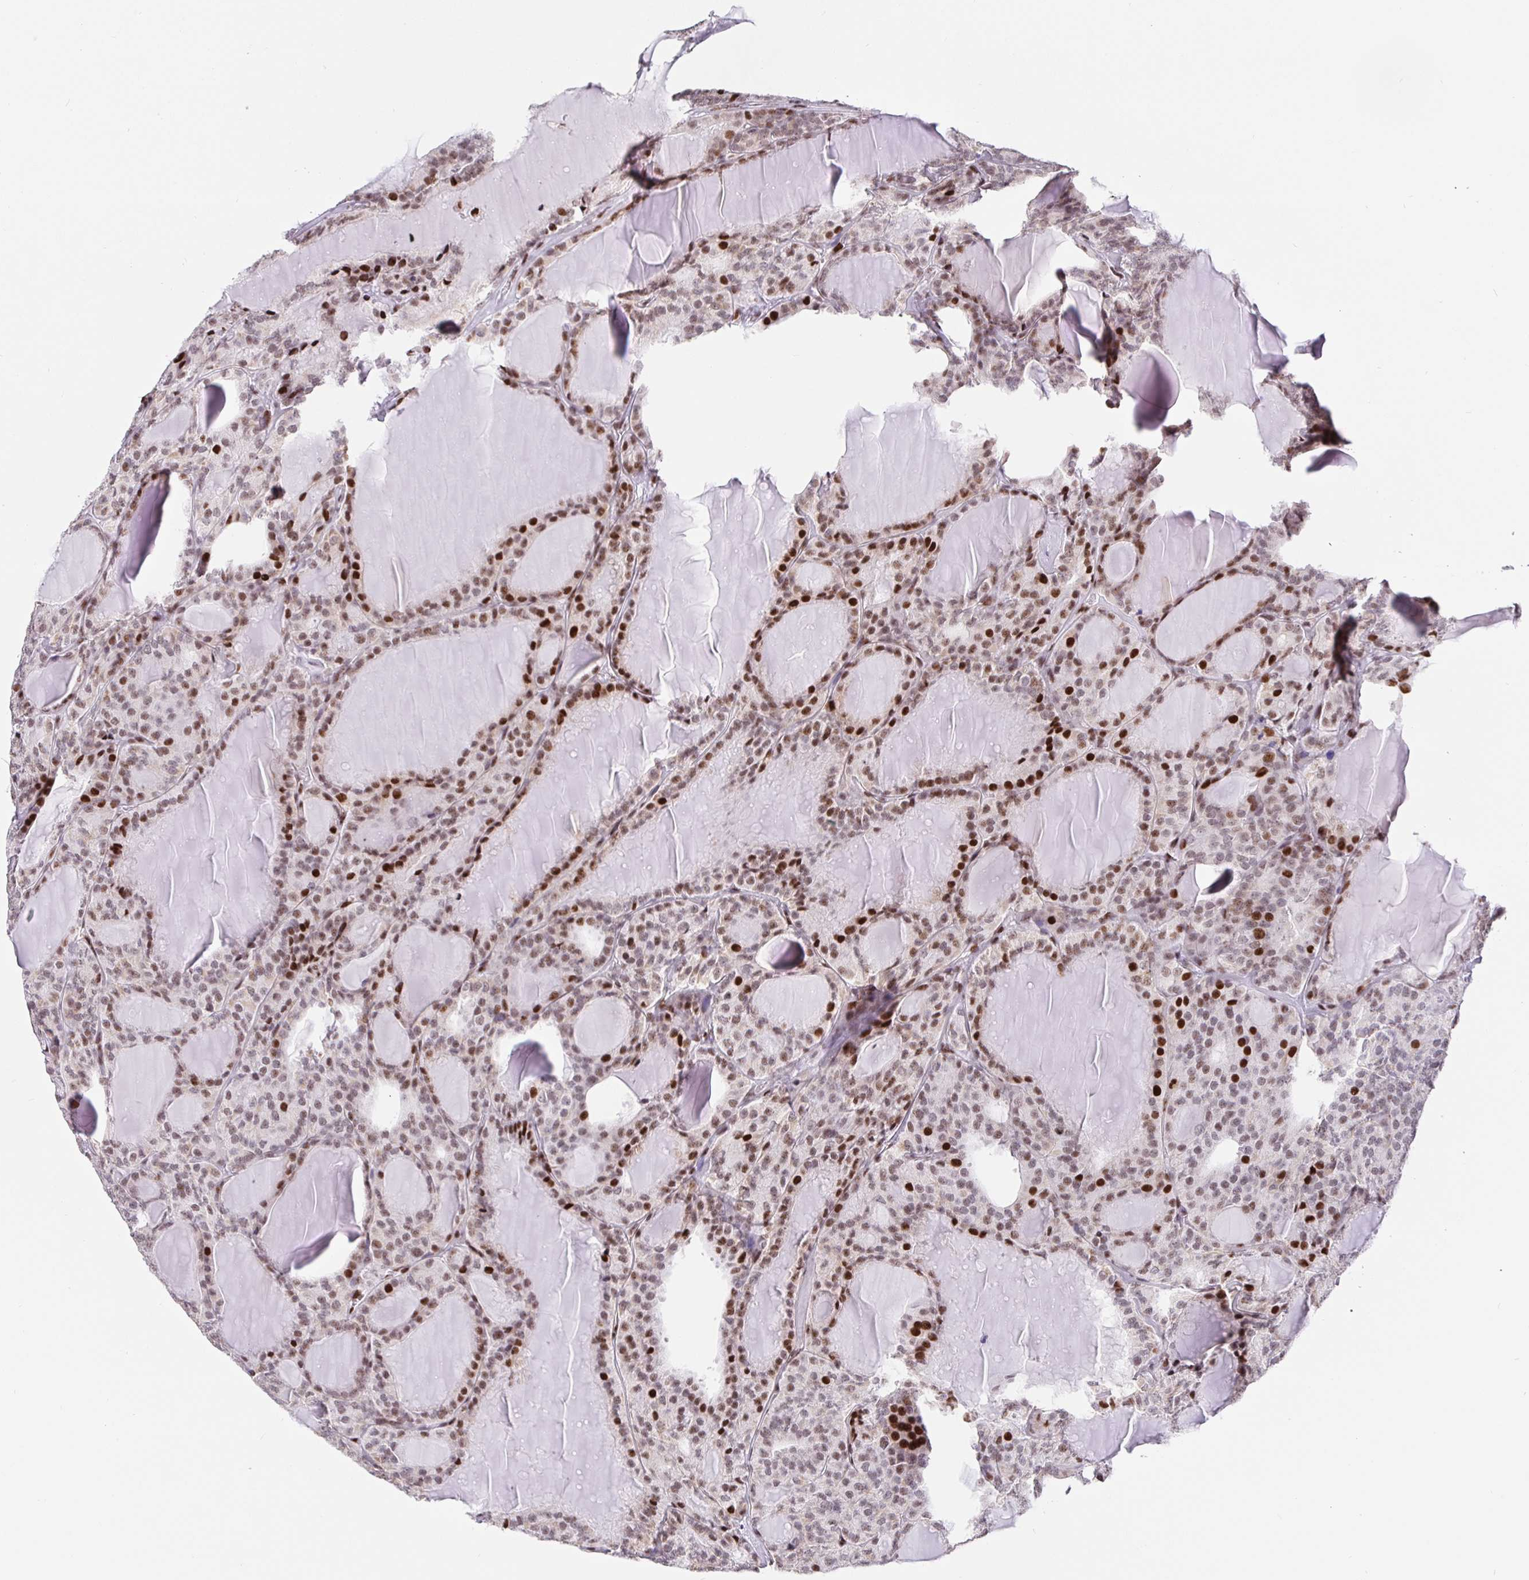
{"staining": {"intensity": "moderate", "quantity": ">75%", "location": "nuclear"}, "tissue": "thyroid cancer", "cell_type": "Tumor cells", "image_type": "cancer", "snomed": [{"axis": "morphology", "description": "Follicular adenoma carcinoma, NOS"}, {"axis": "topography", "description": "Thyroid gland"}], "caption": "Protein expression analysis of human thyroid cancer reveals moderate nuclear expression in approximately >75% of tumor cells.", "gene": "SETD5", "patient": {"sex": "male", "age": 74}}